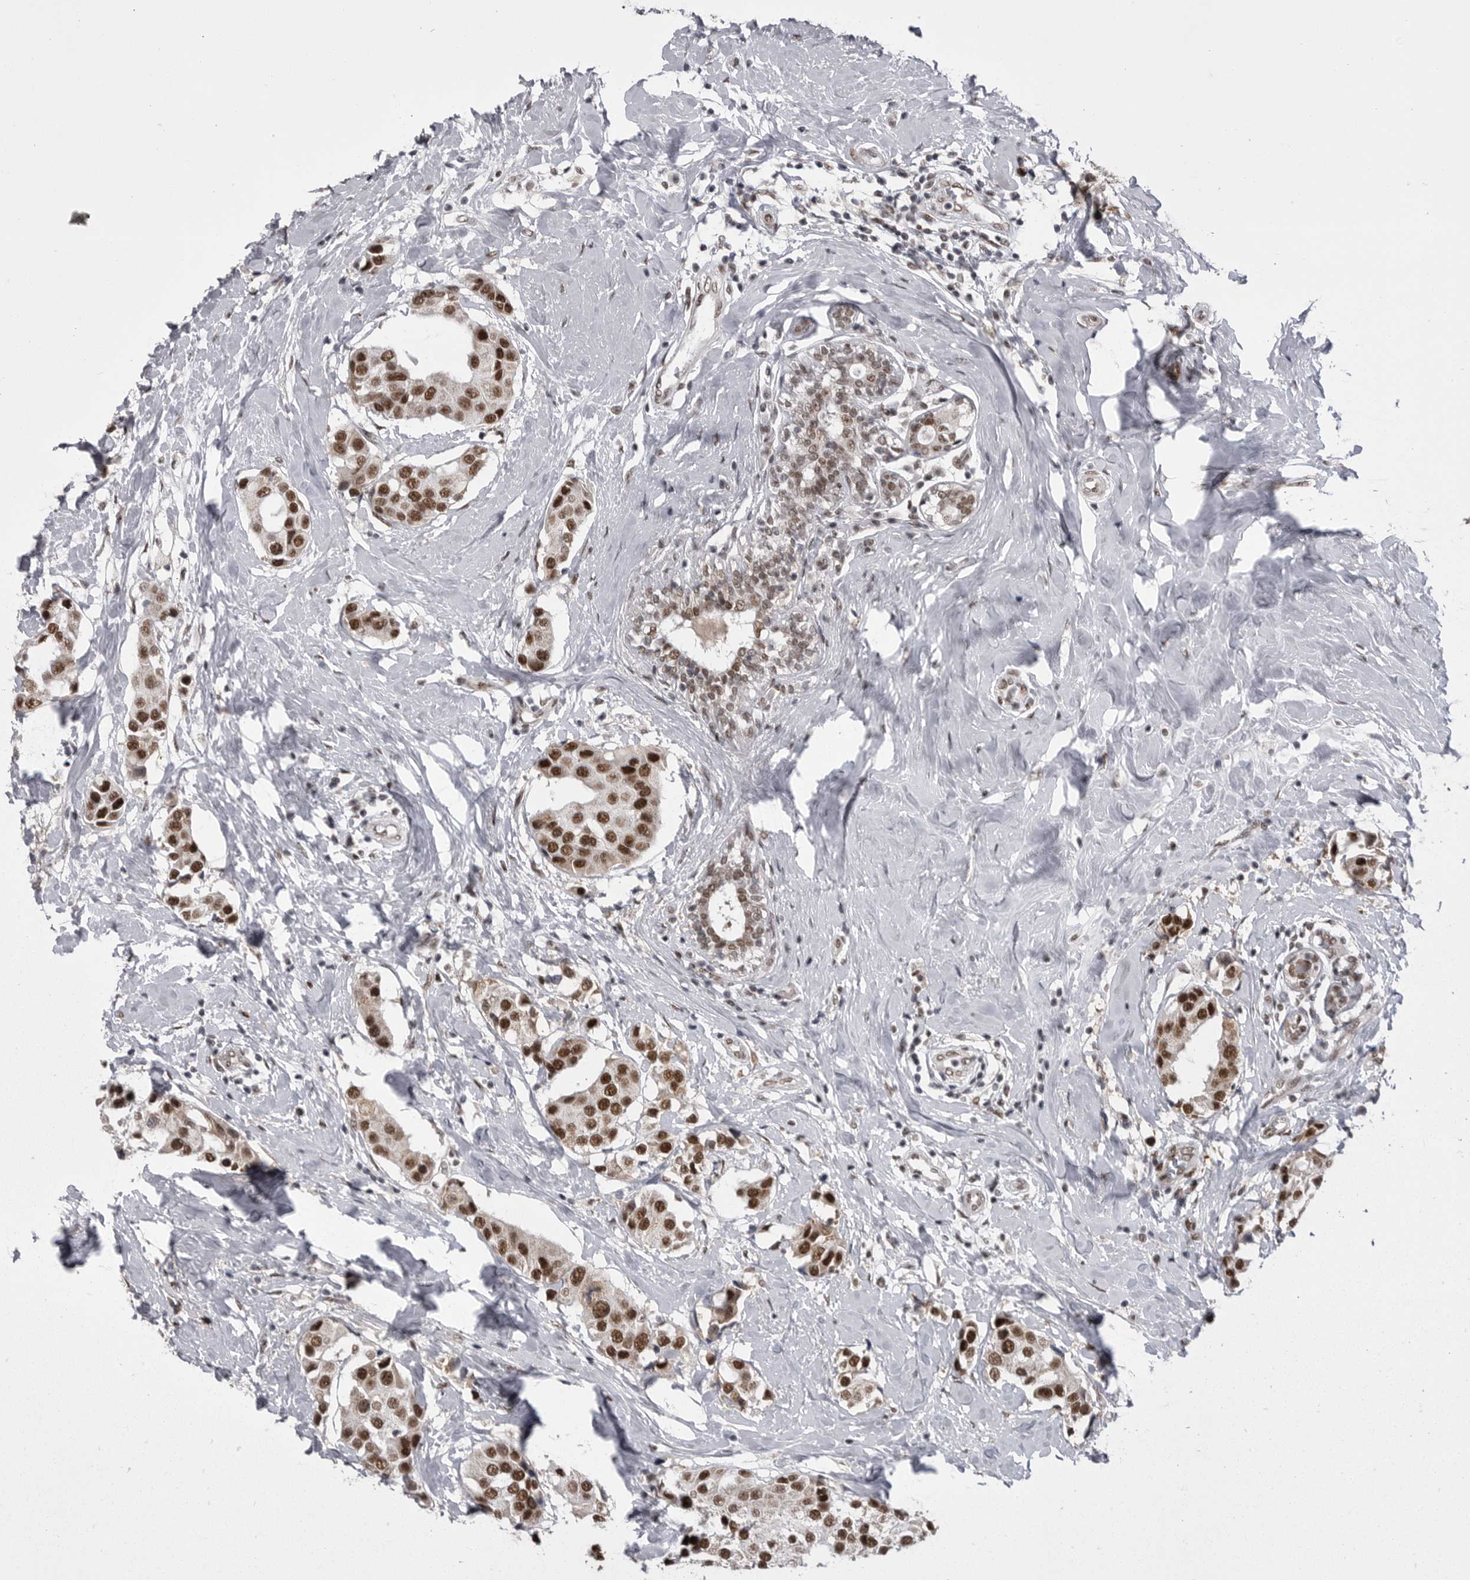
{"staining": {"intensity": "strong", "quantity": ">75%", "location": "nuclear"}, "tissue": "breast cancer", "cell_type": "Tumor cells", "image_type": "cancer", "snomed": [{"axis": "morphology", "description": "Normal tissue, NOS"}, {"axis": "morphology", "description": "Duct carcinoma"}, {"axis": "topography", "description": "Breast"}], "caption": "Human breast cancer stained with a brown dye exhibits strong nuclear positive expression in approximately >75% of tumor cells.", "gene": "MEPCE", "patient": {"sex": "female", "age": 39}}